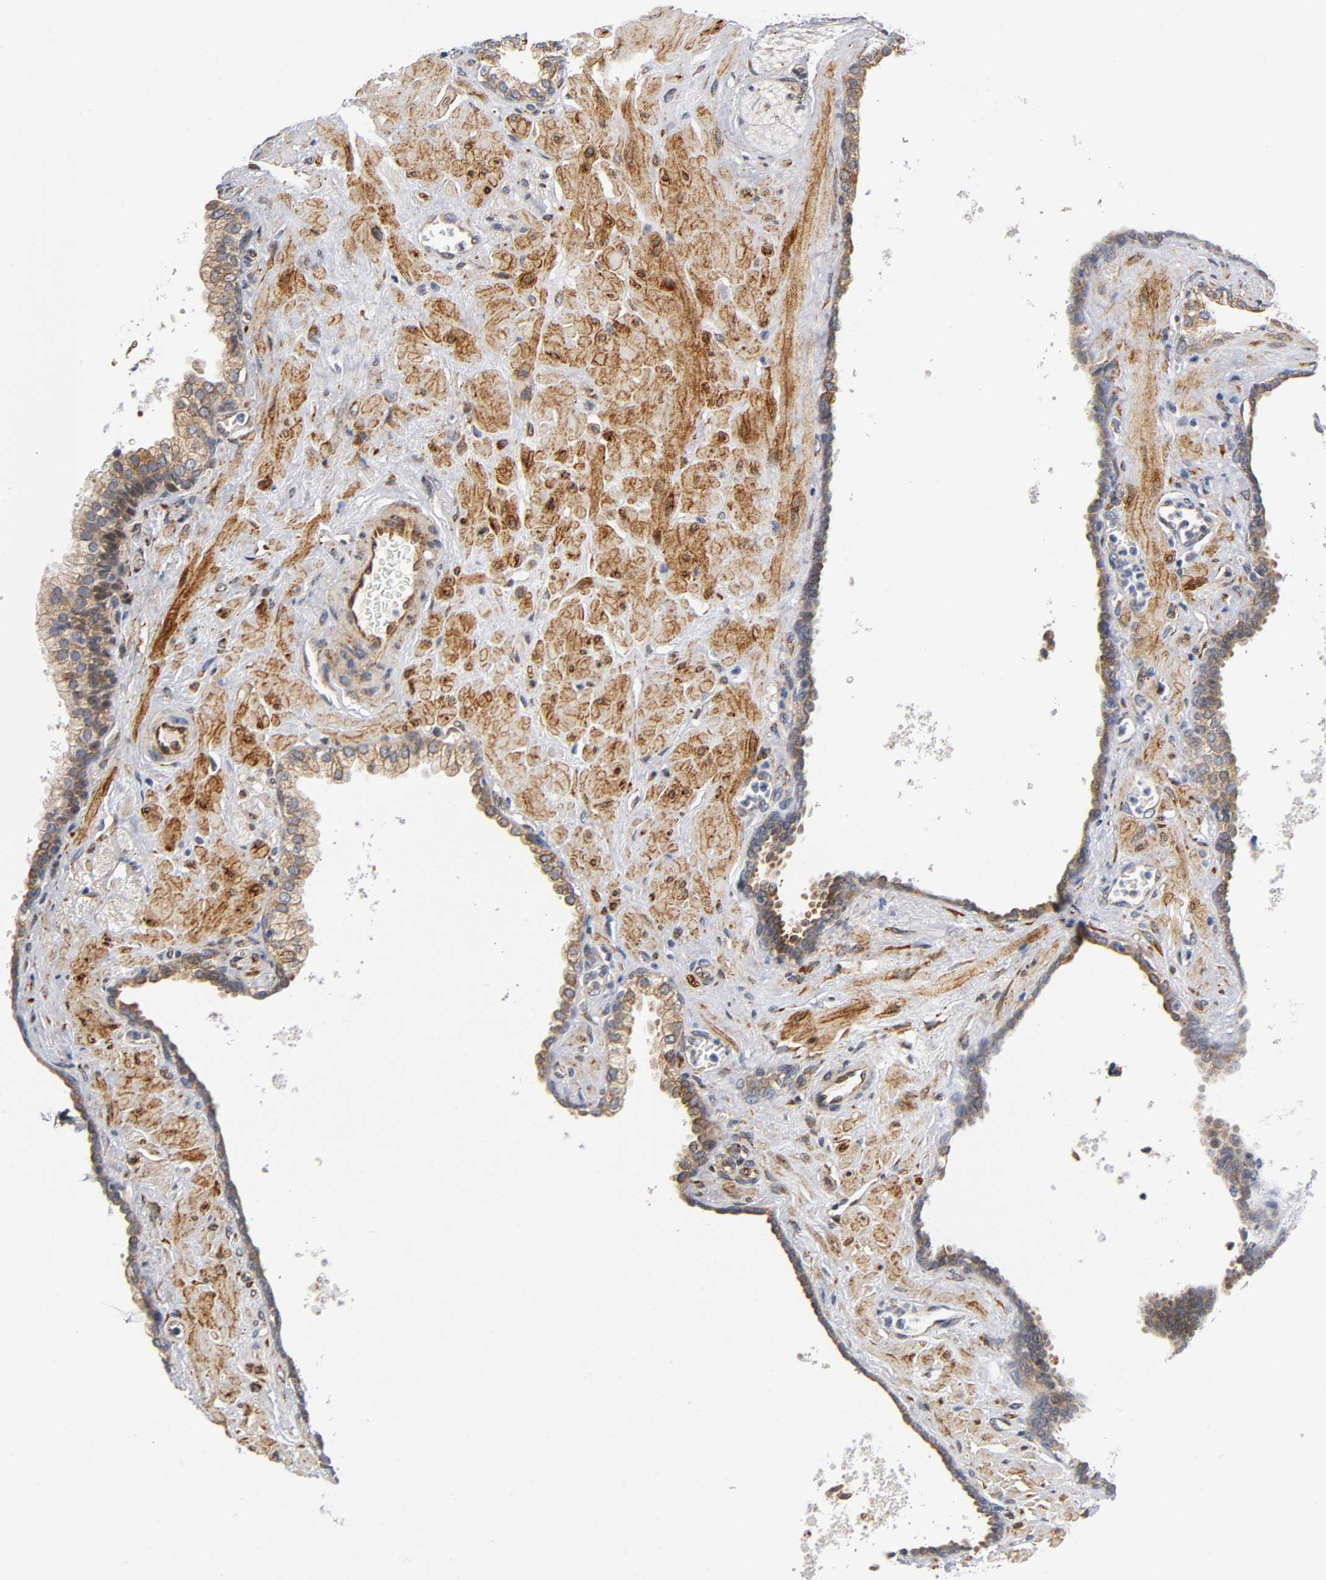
{"staining": {"intensity": "moderate", "quantity": "25%-75%", "location": "cytoplasmic/membranous"}, "tissue": "prostate", "cell_type": "Glandular cells", "image_type": "normal", "snomed": [{"axis": "morphology", "description": "Normal tissue, NOS"}, {"axis": "topography", "description": "Prostate"}], "caption": "Brown immunohistochemical staining in normal human prostate reveals moderate cytoplasmic/membranous positivity in about 25%-75% of glandular cells. The protein of interest is stained brown, and the nuclei are stained in blue (DAB (3,3'-diaminobenzidine) IHC with brightfield microscopy, high magnification).", "gene": "SOS2", "patient": {"sex": "male", "age": 60}}